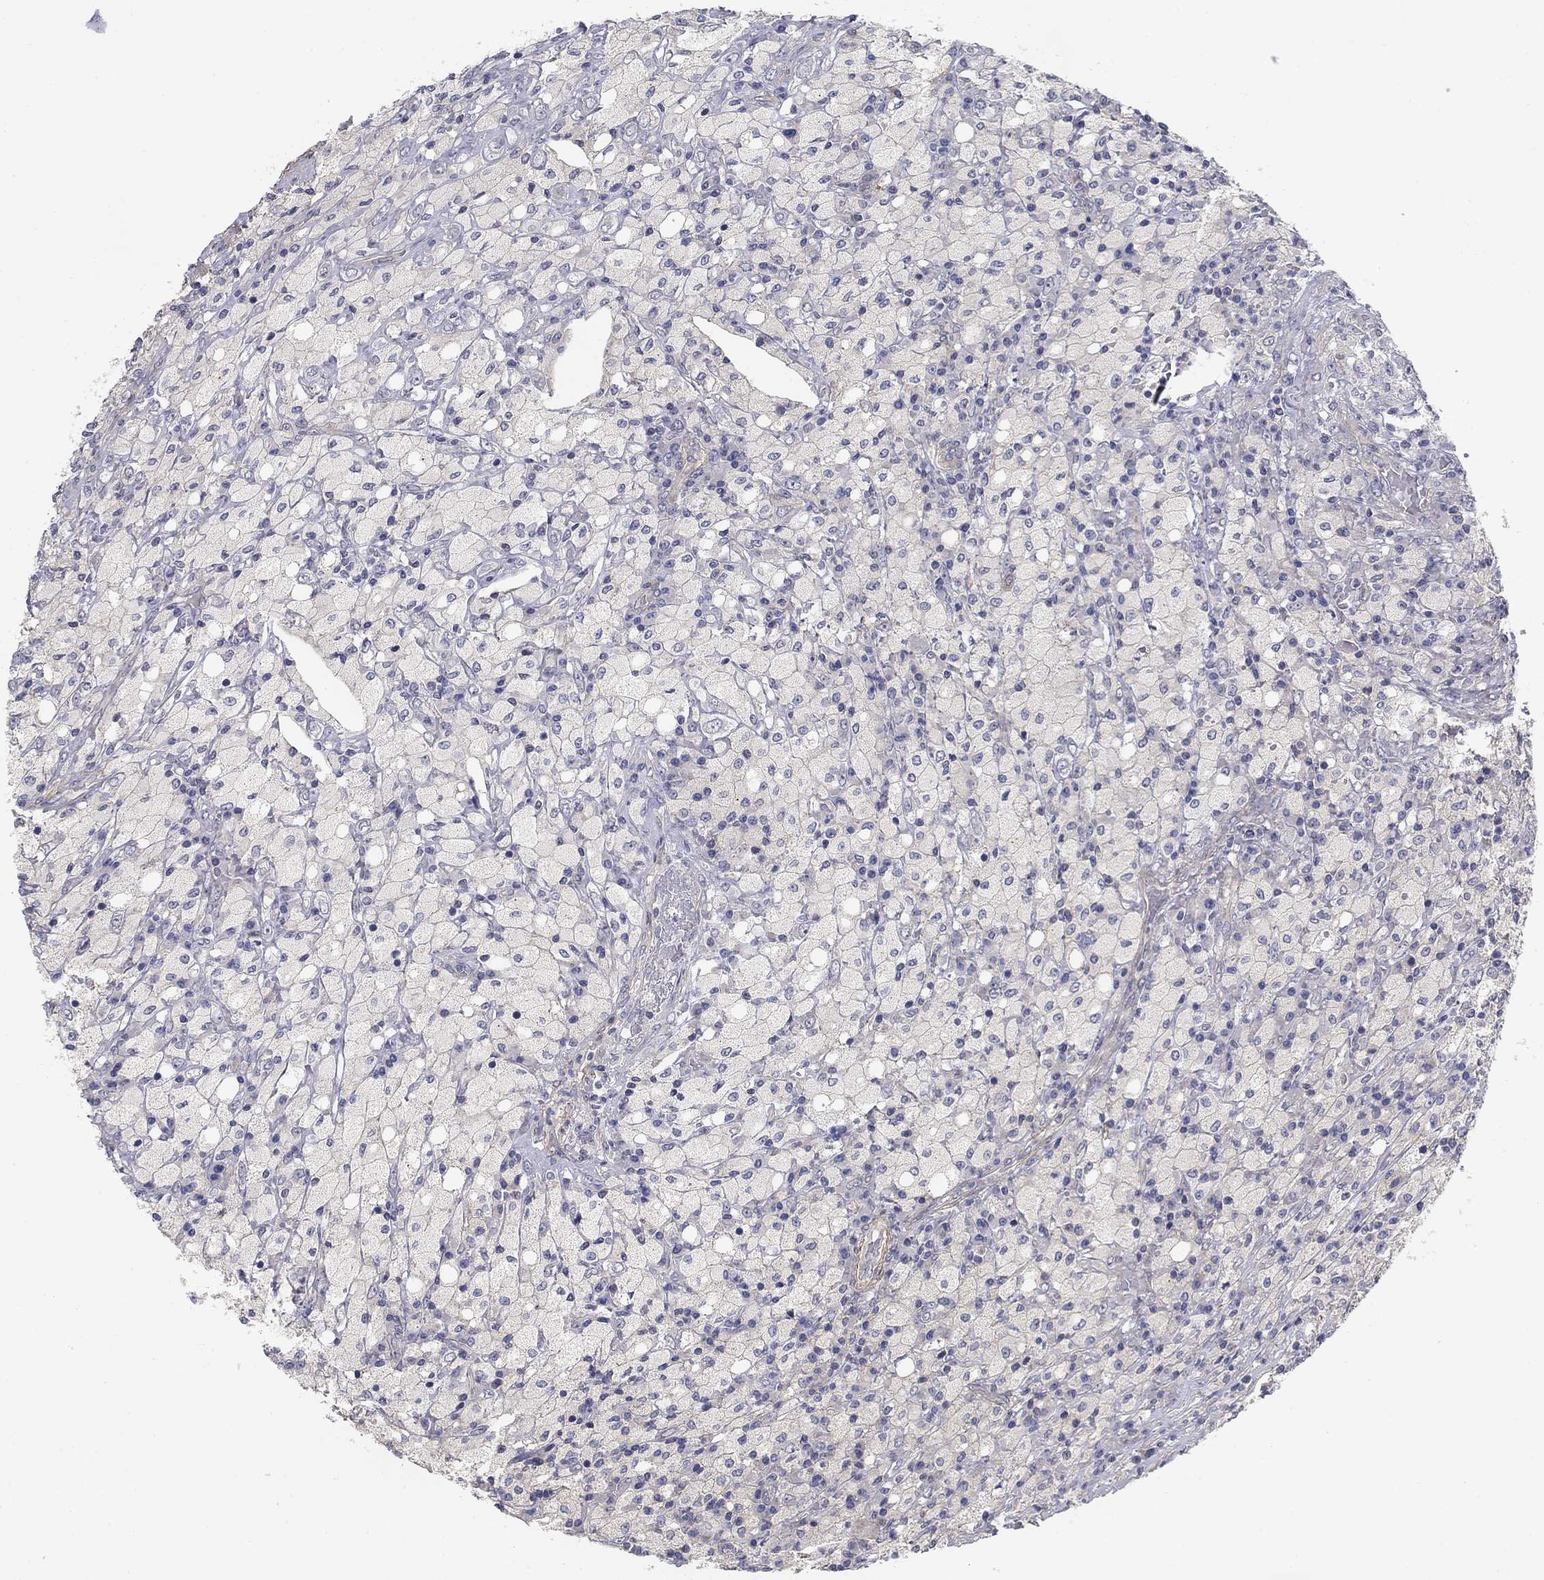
{"staining": {"intensity": "negative", "quantity": "none", "location": "none"}, "tissue": "testis cancer", "cell_type": "Tumor cells", "image_type": "cancer", "snomed": [{"axis": "morphology", "description": "Necrosis, NOS"}, {"axis": "morphology", "description": "Carcinoma, Embryonal, NOS"}, {"axis": "topography", "description": "Testis"}], "caption": "A photomicrograph of human testis embryonal carcinoma is negative for staining in tumor cells.", "gene": "GRK7", "patient": {"sex": "male", "age": 19}}